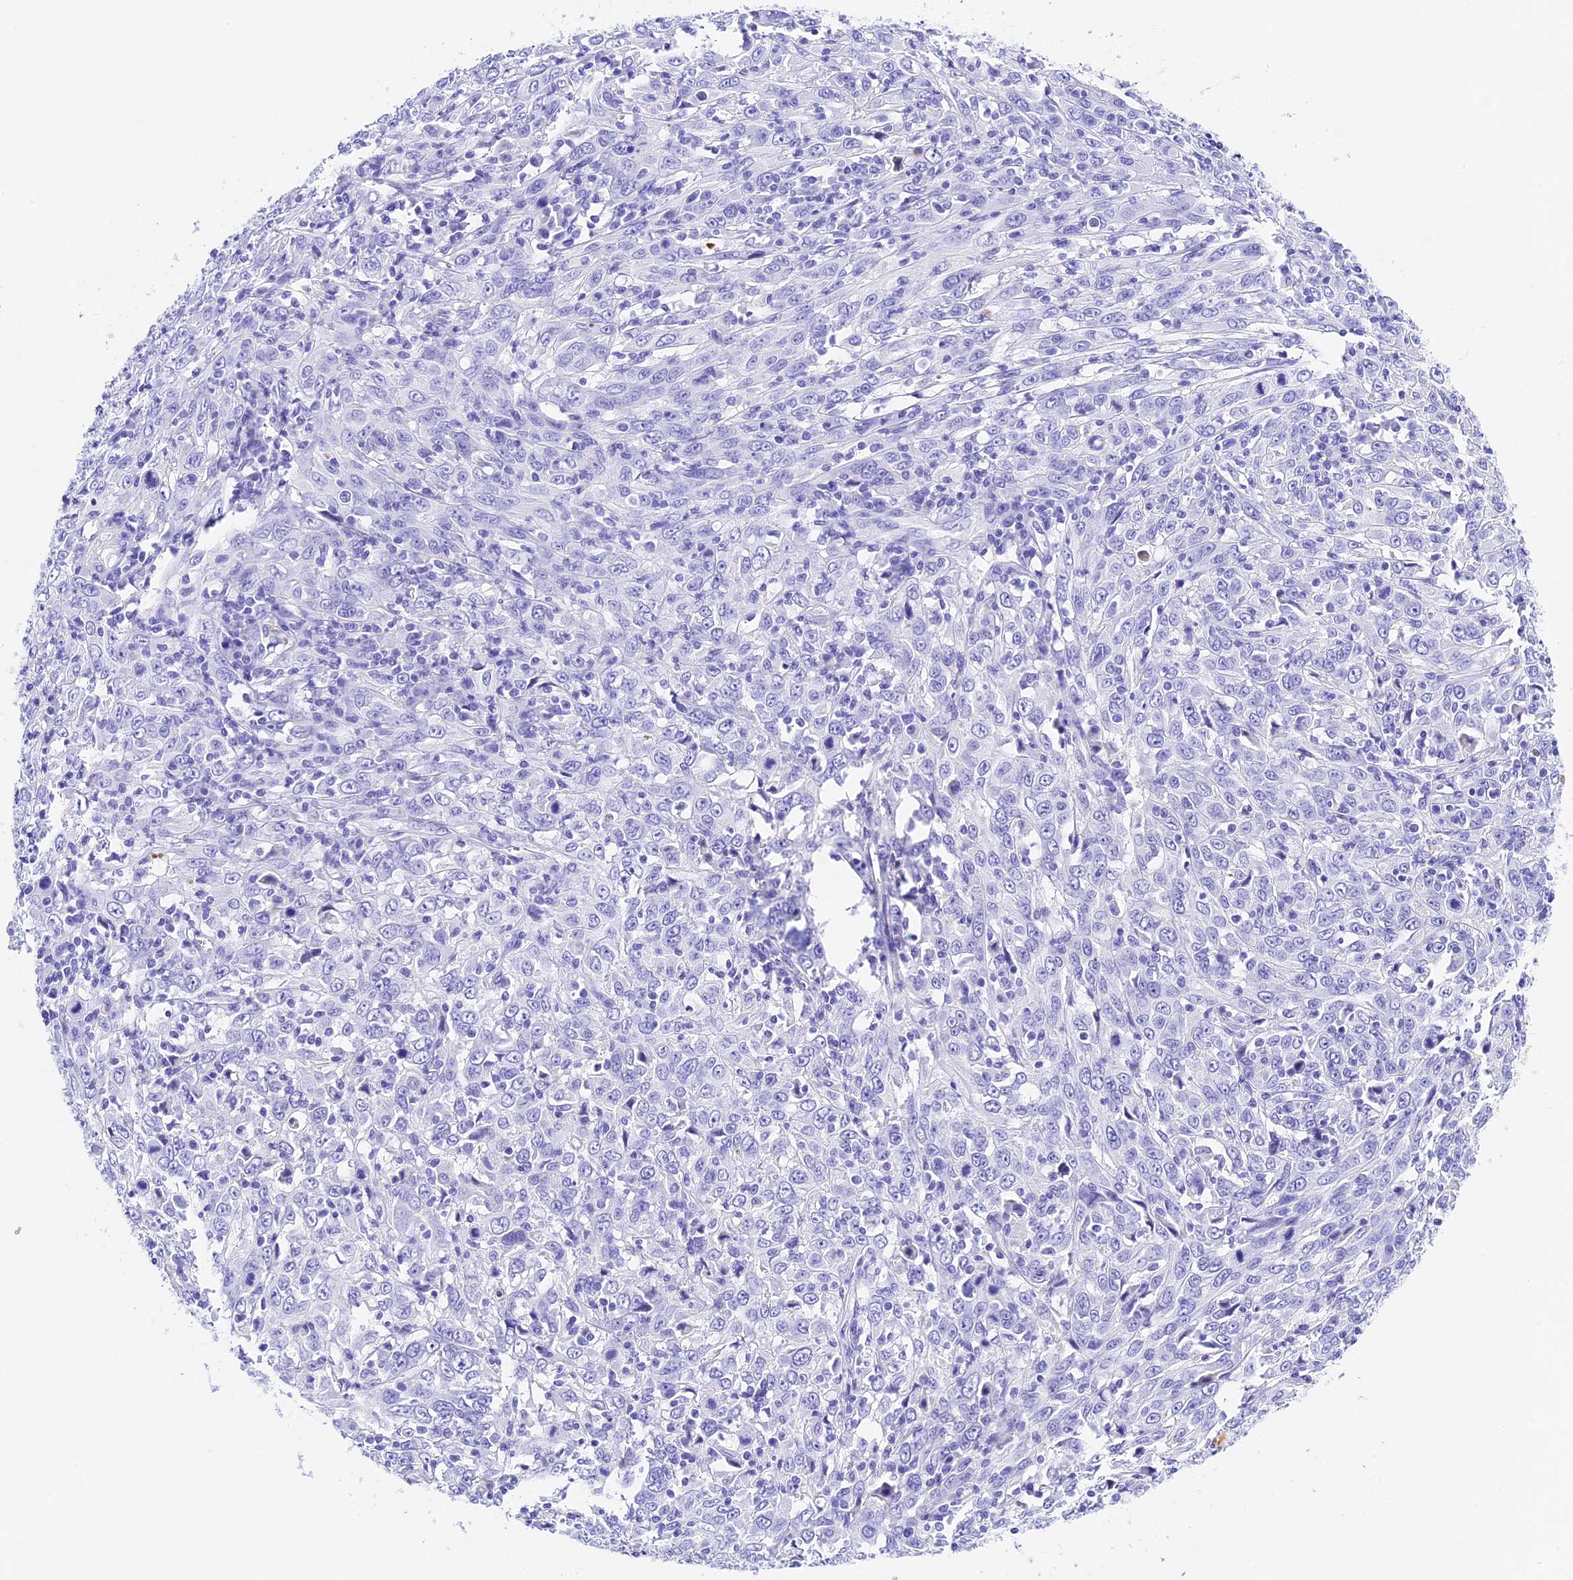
{"staining": {"intensity": "negative", "quantity": "none", "location": "none"}, "tissue": "cervical cancer", "cell_type": "Tumor cells", "image_type": "cancer", "snomed": [{"axis": "morphology", "description": "Squamous cell carcinoma, NOS"}, {"axis": "topography", "description": "Cervix"}], "caption": "High power microscopy photomicrograph of an immunohistochemistry (IHC) image of squamous cell carcinoma (cervical), revealing no significant positivity in tumor cells.", "gene": "PSG11", "patient": {"sex": "female", "age": 46}}